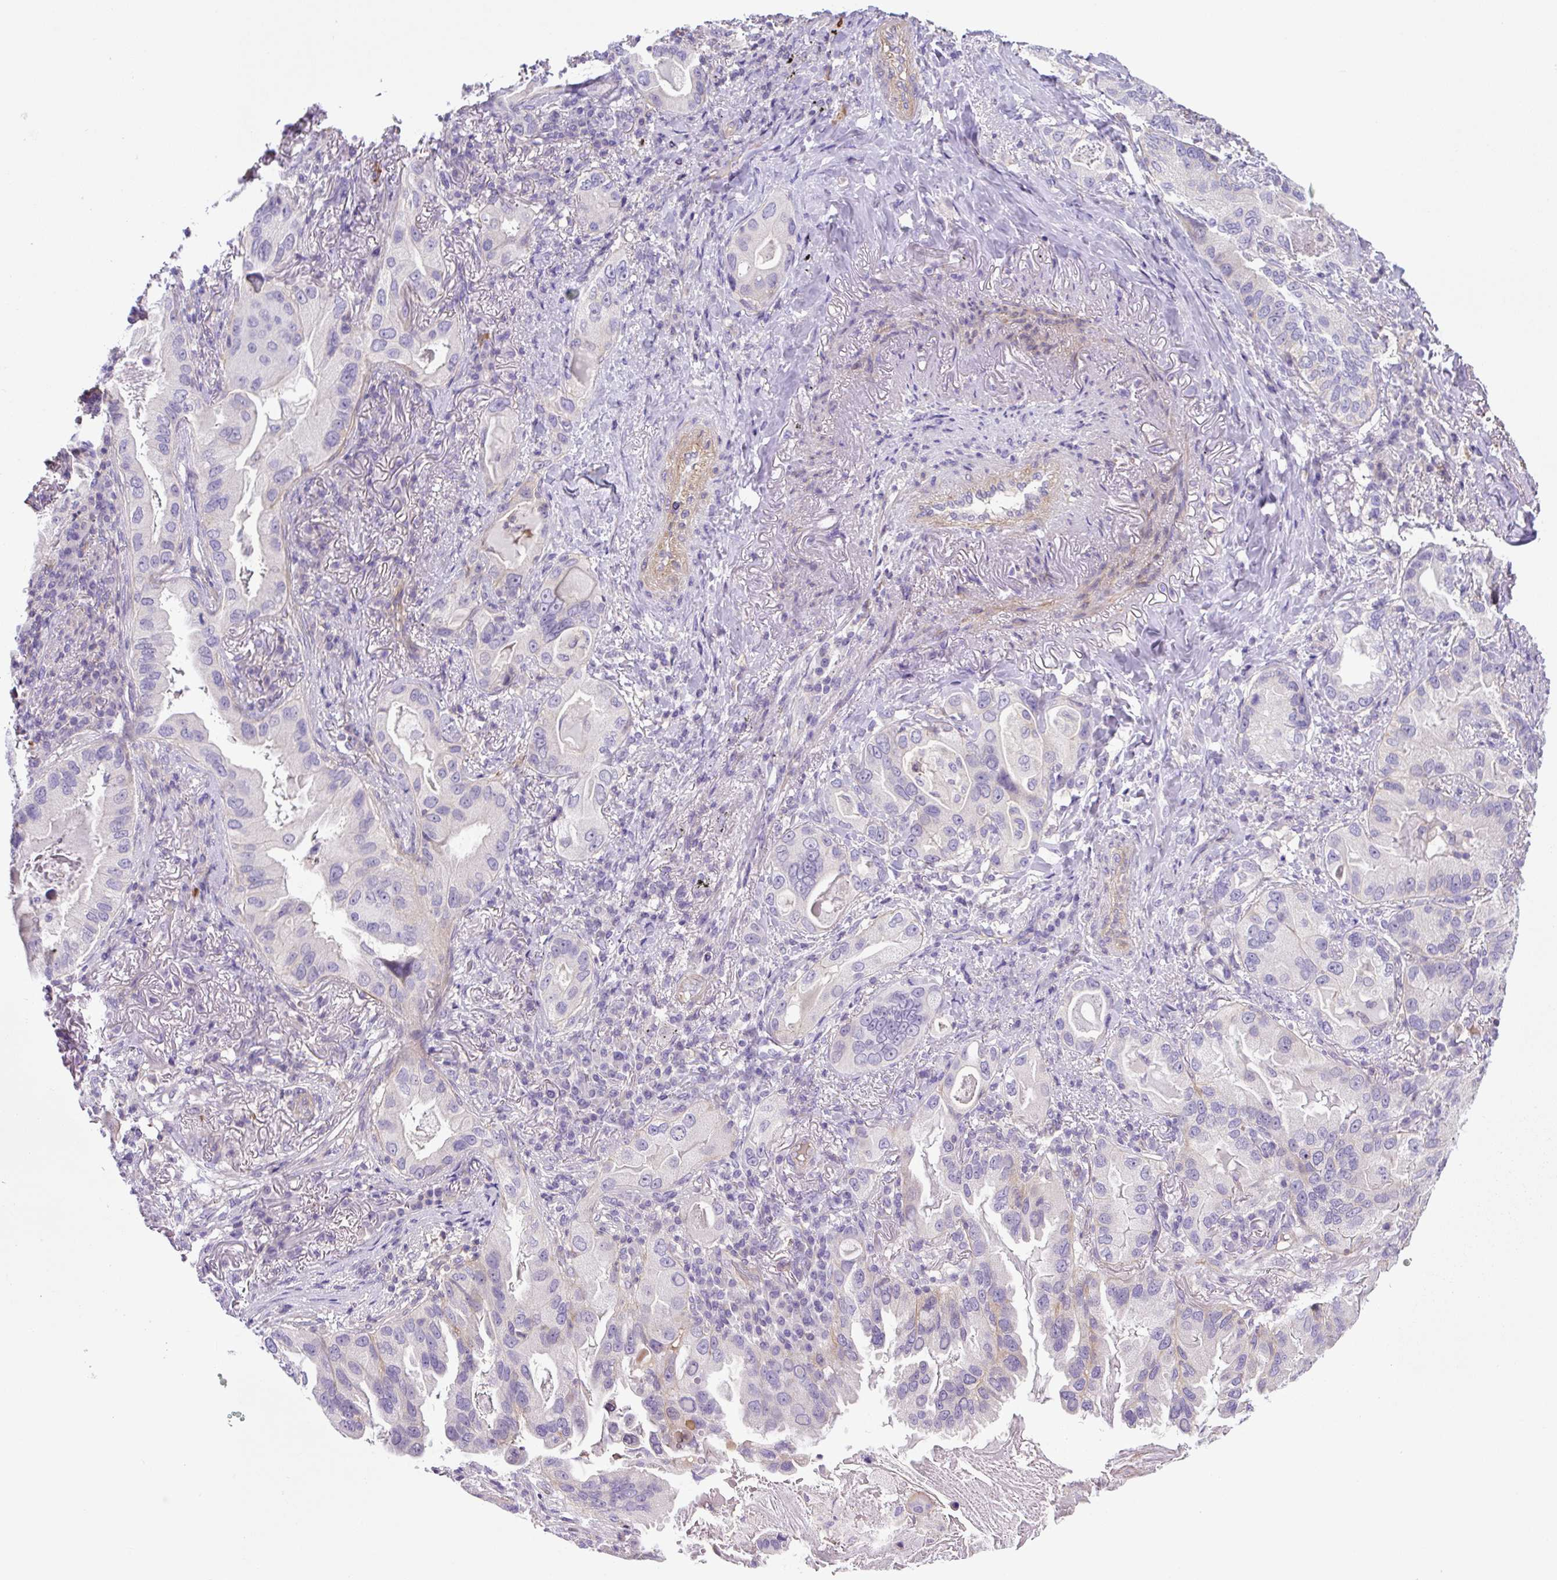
{"staining": {"intensity": "negative", "quantity": "none", "location": "none"}, "tissue": "lung cancer", "cell_type": "Tumor cells", "image_type": "cancer", "snomed": [{"axis": "morphology", "description": "Adenocarcinoma, NOS"}, {"axis": "topography", "description": "Lung"}], "caption": "Immunohistochemistry image of neoplastic tissue: lung adenocarcinoma stained with DAB displays no significant protein staining in tumor cells. (DAB (3,3'-diaminobenzidine) IHC visualized using brightfield microscopy, high magnification).", "gene": "NPTN", "patient": {"sex": "female", "age": 69}}